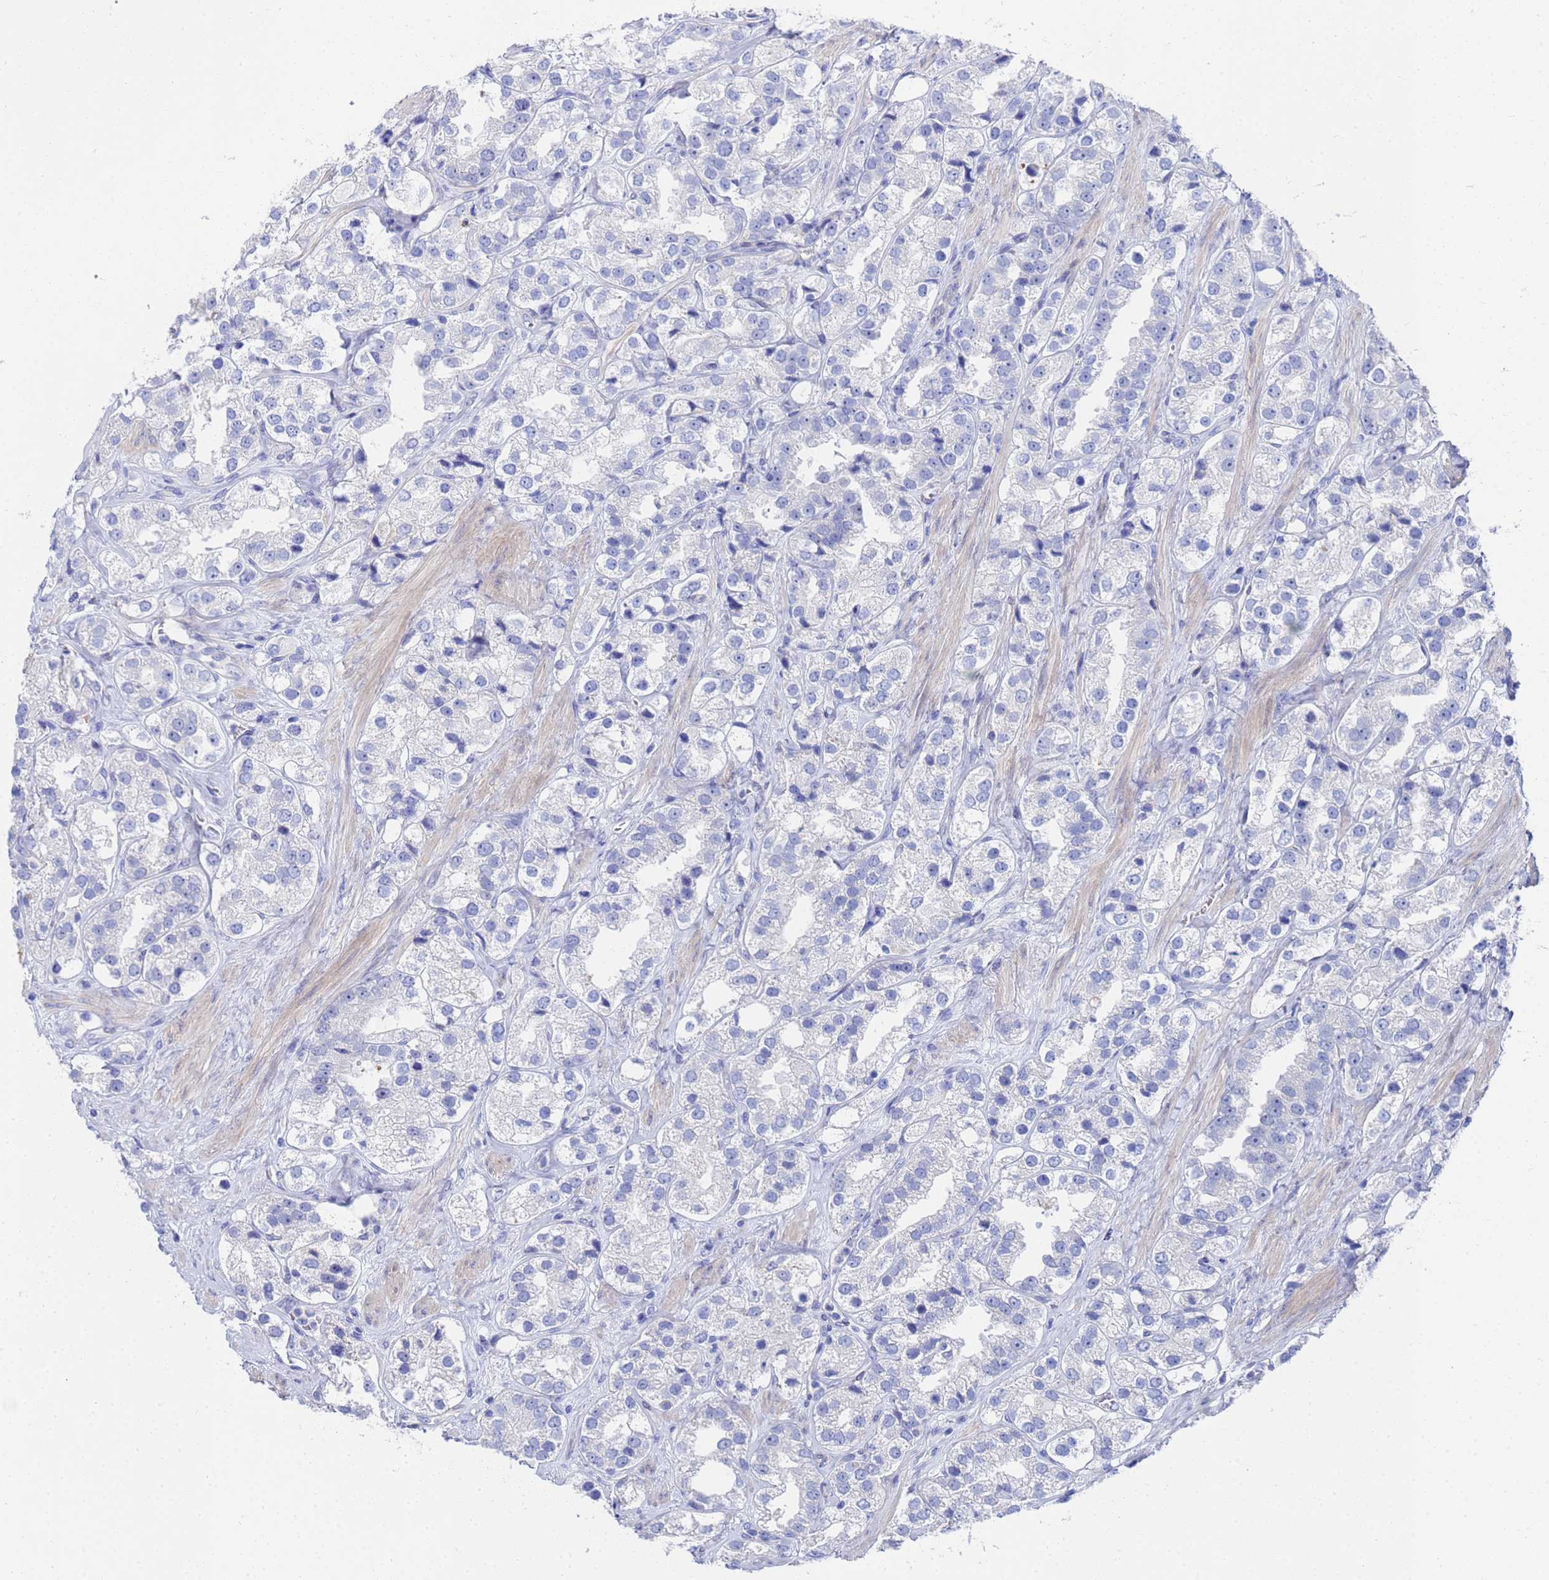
{"staining": {"intensity": "negative", "quantity": "none", "location": "none"}, "tissue": "prostate cancer", "cell_type": "Tumor cells", "image_type": "cancer", "snomed": [{"axis": "morphology", "description": "Adenocarcinoma, NOS"}, {"axis": "topography", "description": "Prostate"}], "caption": "This photomicrograph is of prostate cancer (adenocarcinoma) stained with immunohistochemistry to label a protein in brown with the nuclei are counter-stained blue. There is no positivity in tumor cells.", "gene": "ZNF26", "patient": {"sex": "male", "age": 79}}